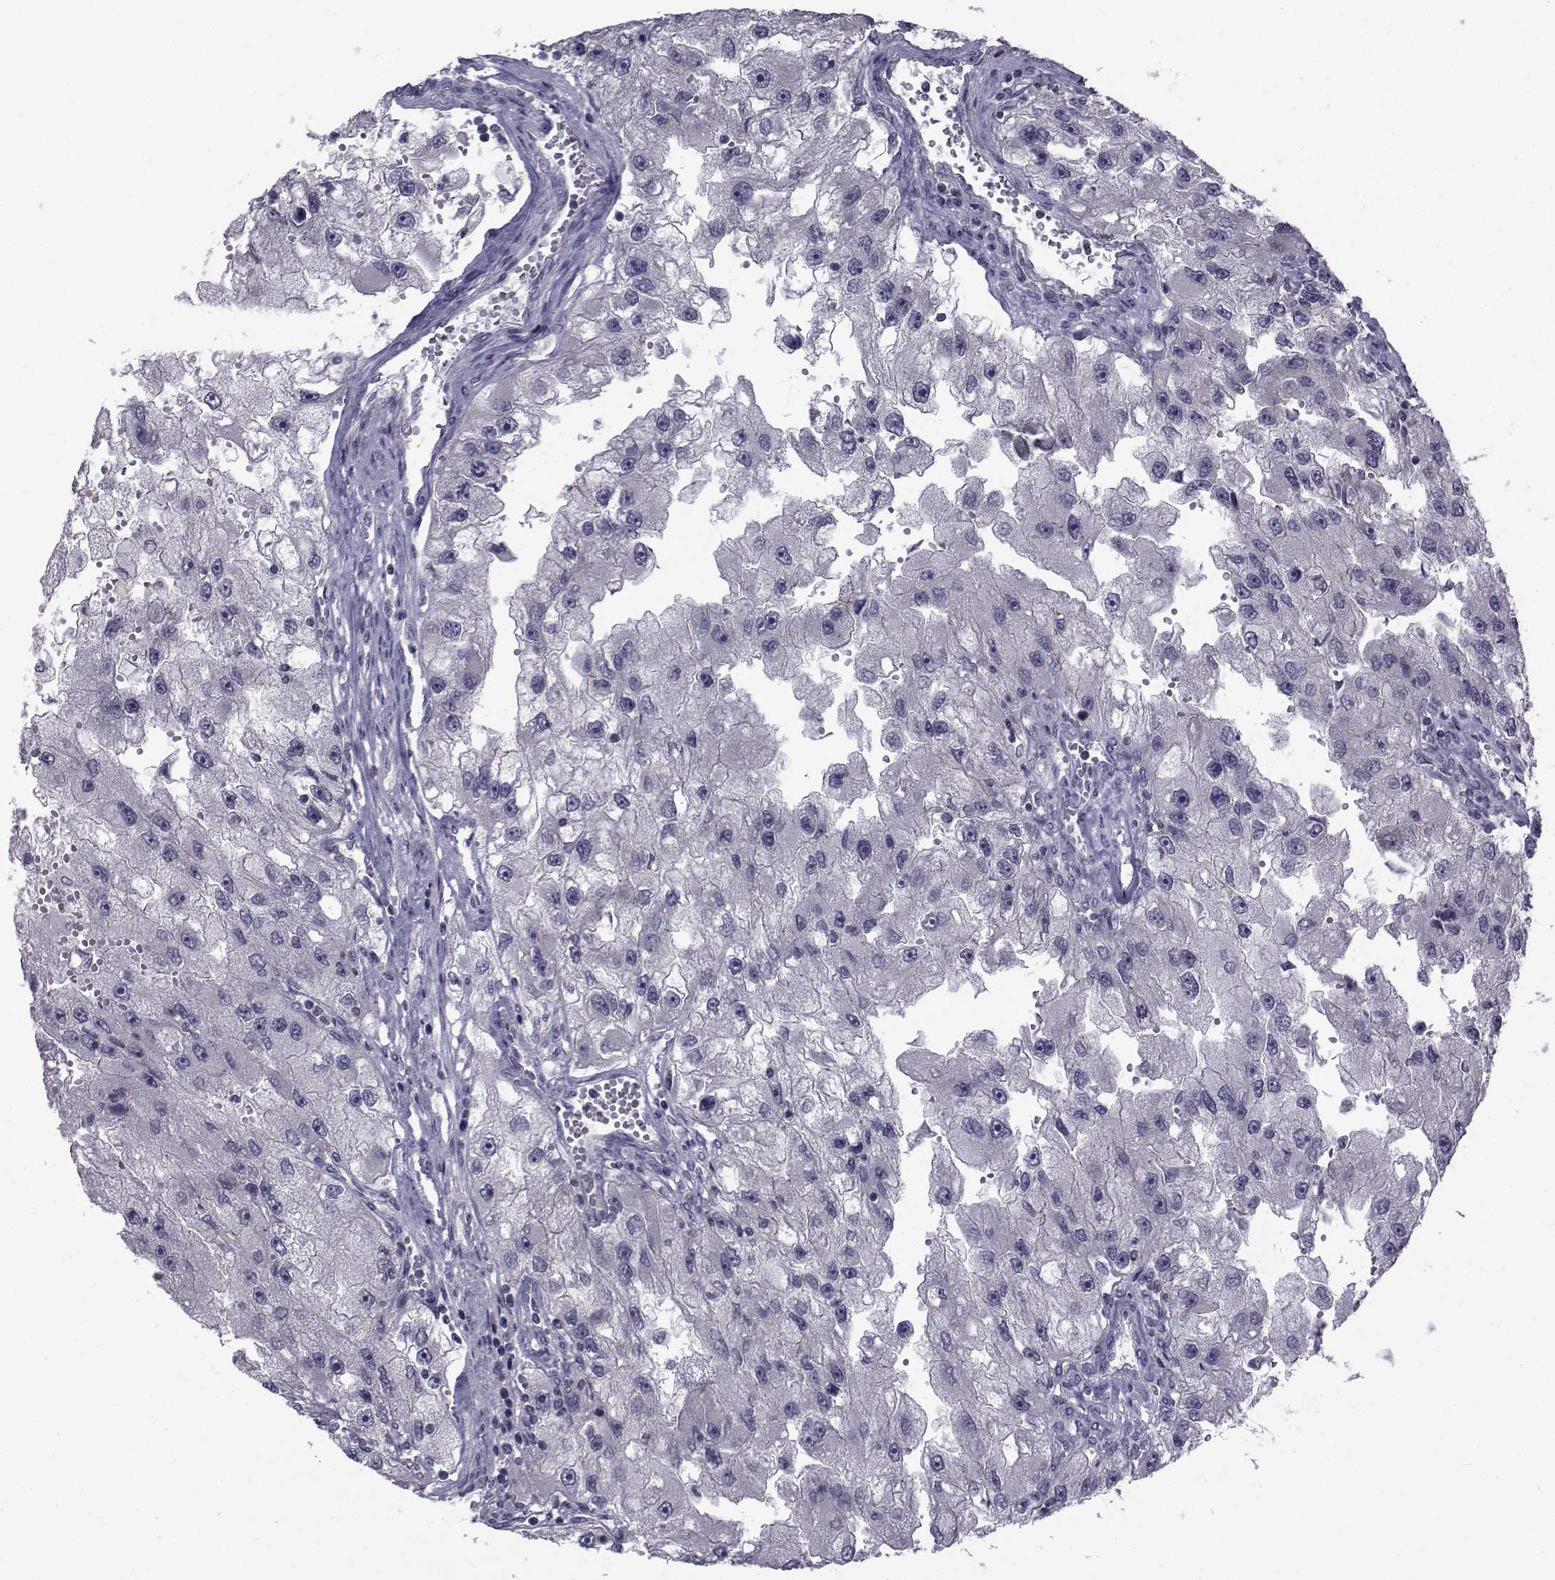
{"staining": {"intensity": "negative", "quantity": "none", "location": "none"}, "tissue": "renal cancer", "cell_type": "Tumor cells", "image_type": "cancer", "snomed": [{"axis": "morphology", "description": "Adenocarcinoma, NOS"}, {"axis": "topography", "description": "Kidney"}], "caption": "A histopathology image of human renal cancer is negative for staining in tumor cells. (Brightfield microscopy of DAB immunohistochemistry (IHC) at high magnification).", "gene": "SLC30A10", "patient": {"sex": "male", "age": 63}}